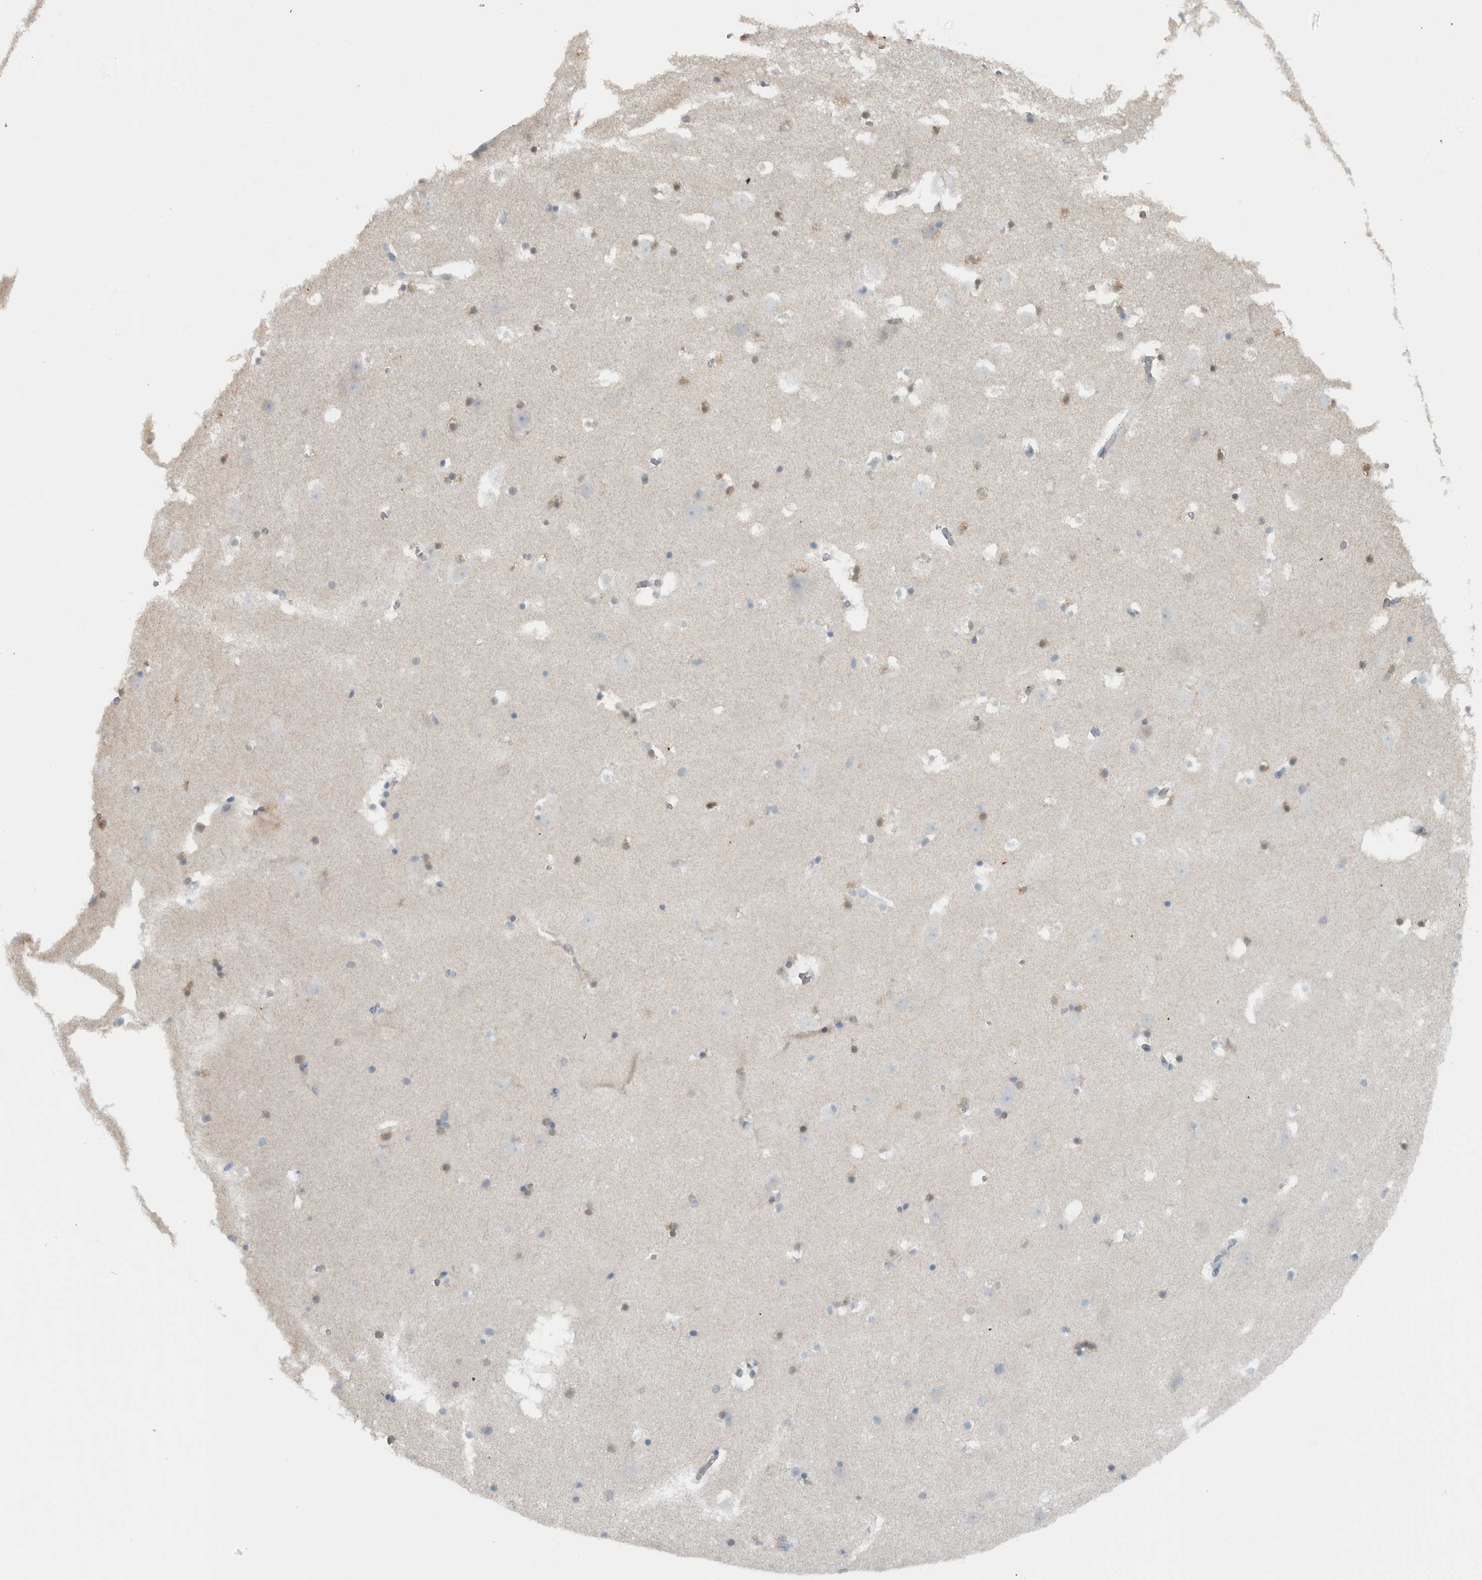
{"staining": {"intensity": "moderate", "quantity": "25%-75%", "location": "nuclear"}, "tissue": "hippocampus", "cell_type": "Glial cells", "image_type": "normal", "snomed": [{"axis": "morphology", "description": "Normal tissue, NOS"}, {"axis": "topography", "description": "Hippocampus"}], "caption": "IHC of benign human hippocampus shows medium levels of moderate nuclear positivity in approximately 25%-75% of glial cells.", "gene": "ADPRM", "patient": {"sex": "male", "age": 45}}